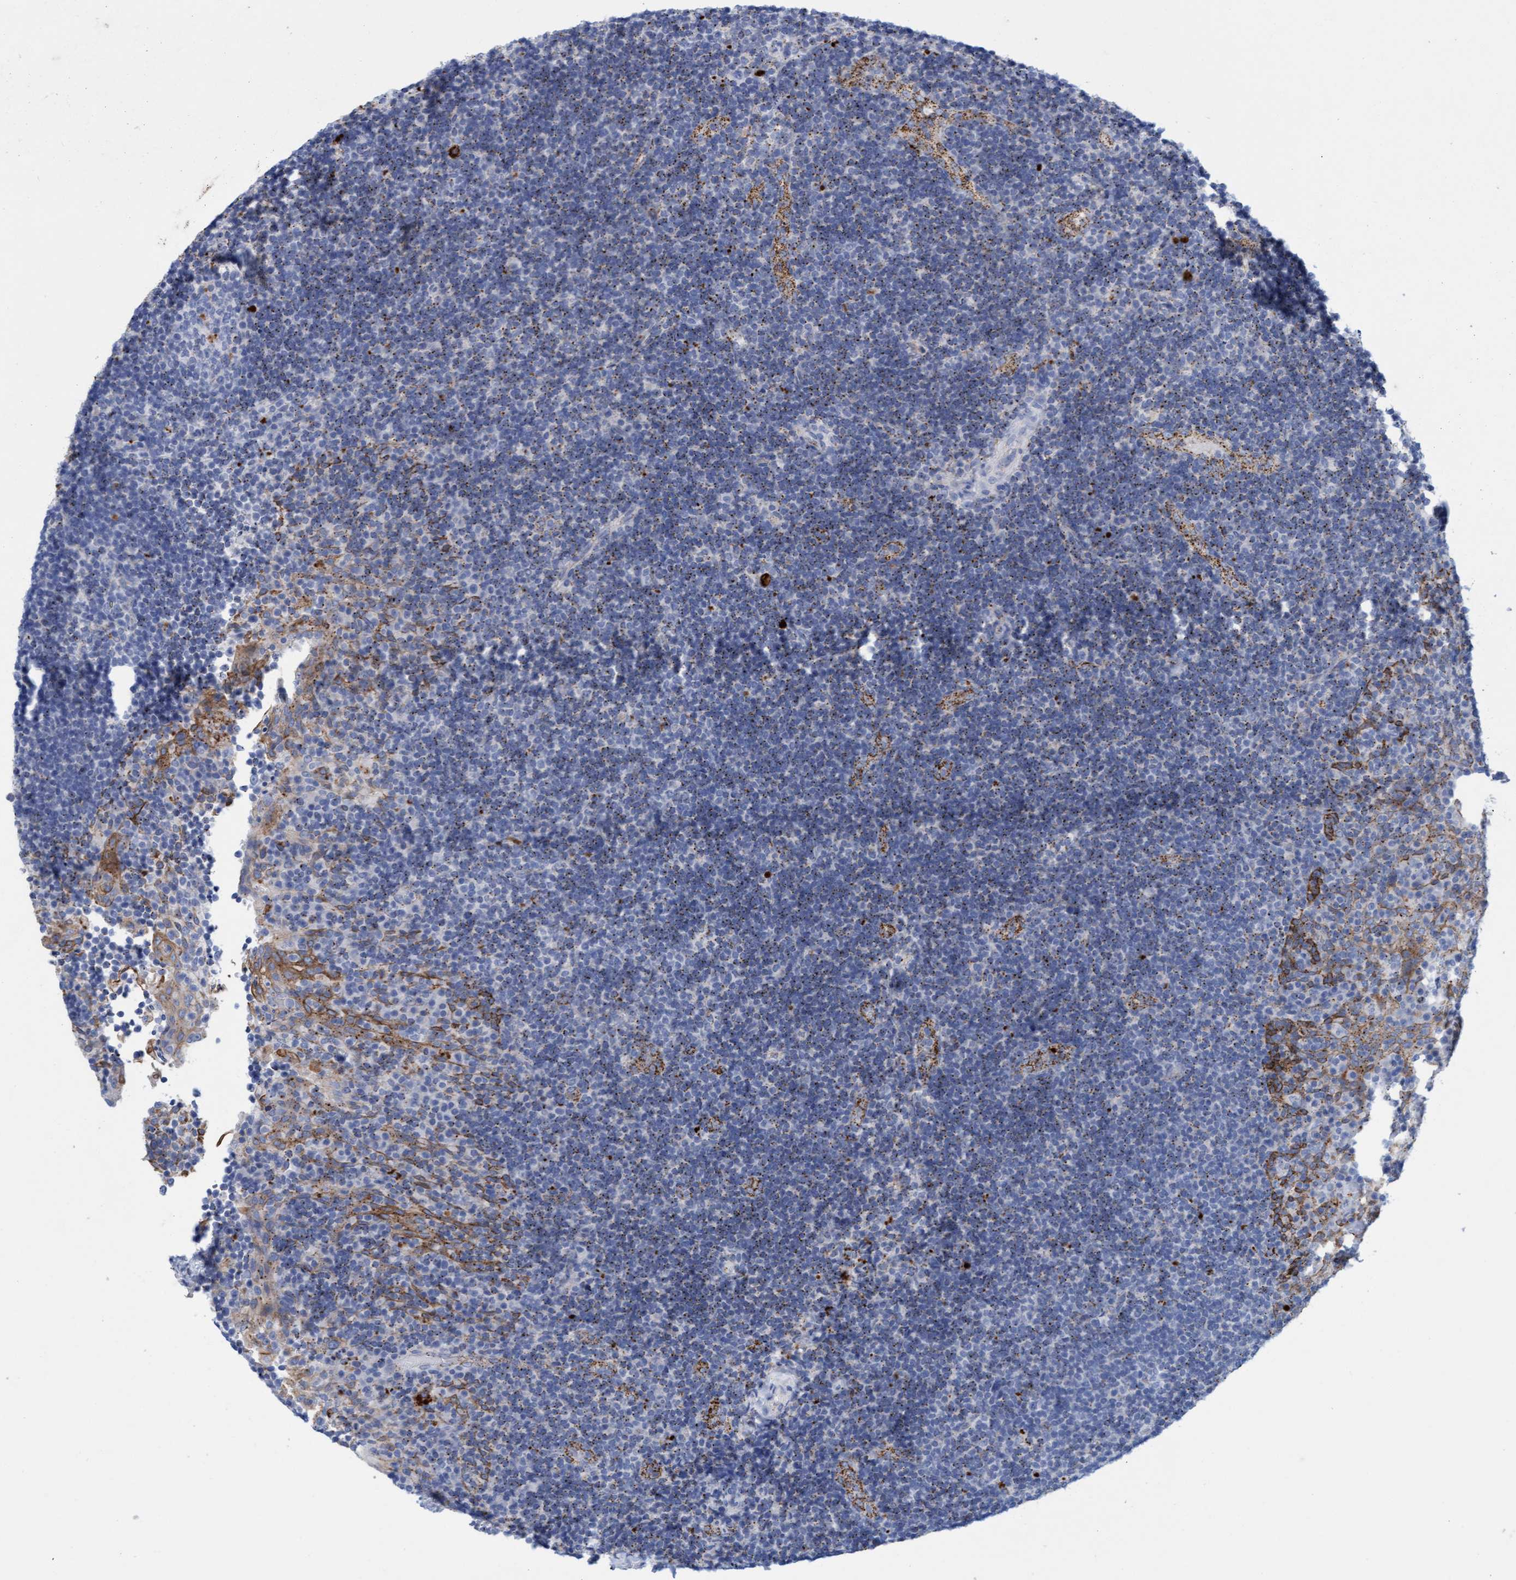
{"staining": {"intensity": "moderate", "quantity": ">75%", "location": "cytoplasmic/membranous"}, "tissue": "lymphoma", "cell_type": "Tumor cells", "image_type": "cancer", "snomed": [{"axis": "morphology", "description": "Malignant lymphoma, non-Hodgkin's type, High grade"}, {"axis": "topography", "description": "Tonsil"}], "caption": "Immunohistochemistry photomicrograph of neoplastic tissue: lymphoma stained using IHC demonstrates medium levels of moderate protein expression localized specifically in the cytoplasmic/membranous of tumor cells, appearing as a cytoplasmic/membranous brown color.", "gene": "SGSH", "patient": {"sex": "female", "age": 36}}